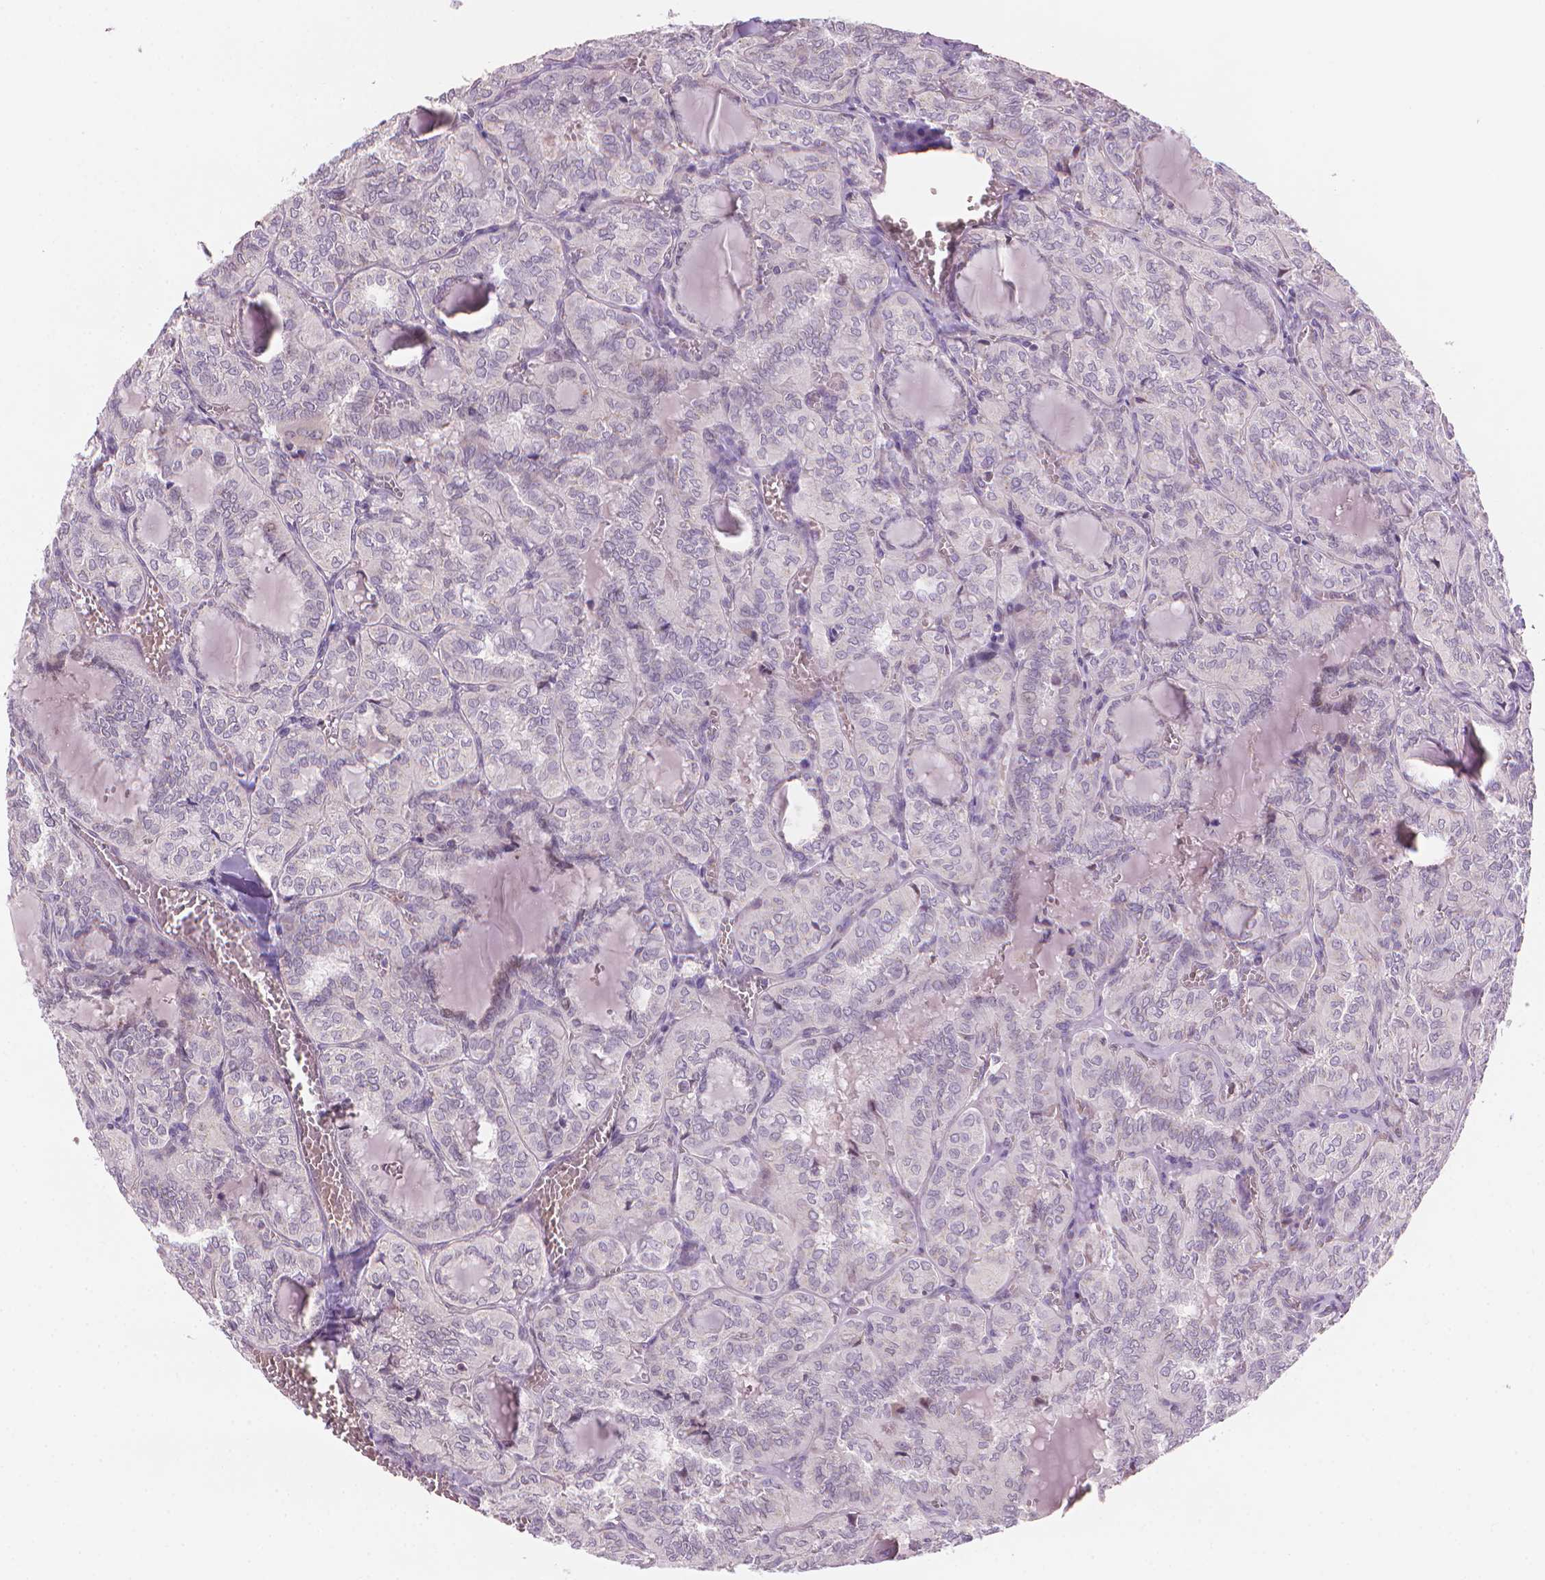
{"staining": {"intensity": "negative", "quantity": "none", "location": "none"}, "tissue": "thyroid cancer", "cell_type": "Tumor cells", "image_type": "cancer", "snomed": [{"axis": "morphology", "description": "Papillary adenocarcinoma, NOS"}, {"axis": "topography", "description": "Thyroid gland"}], "caption": "Image shows no significant protein positivity in tumor cells of papillary adenocarcinoma (thyroid).", "gene": "IFFO1", "patient": {"sex": "female", "age": 41}}